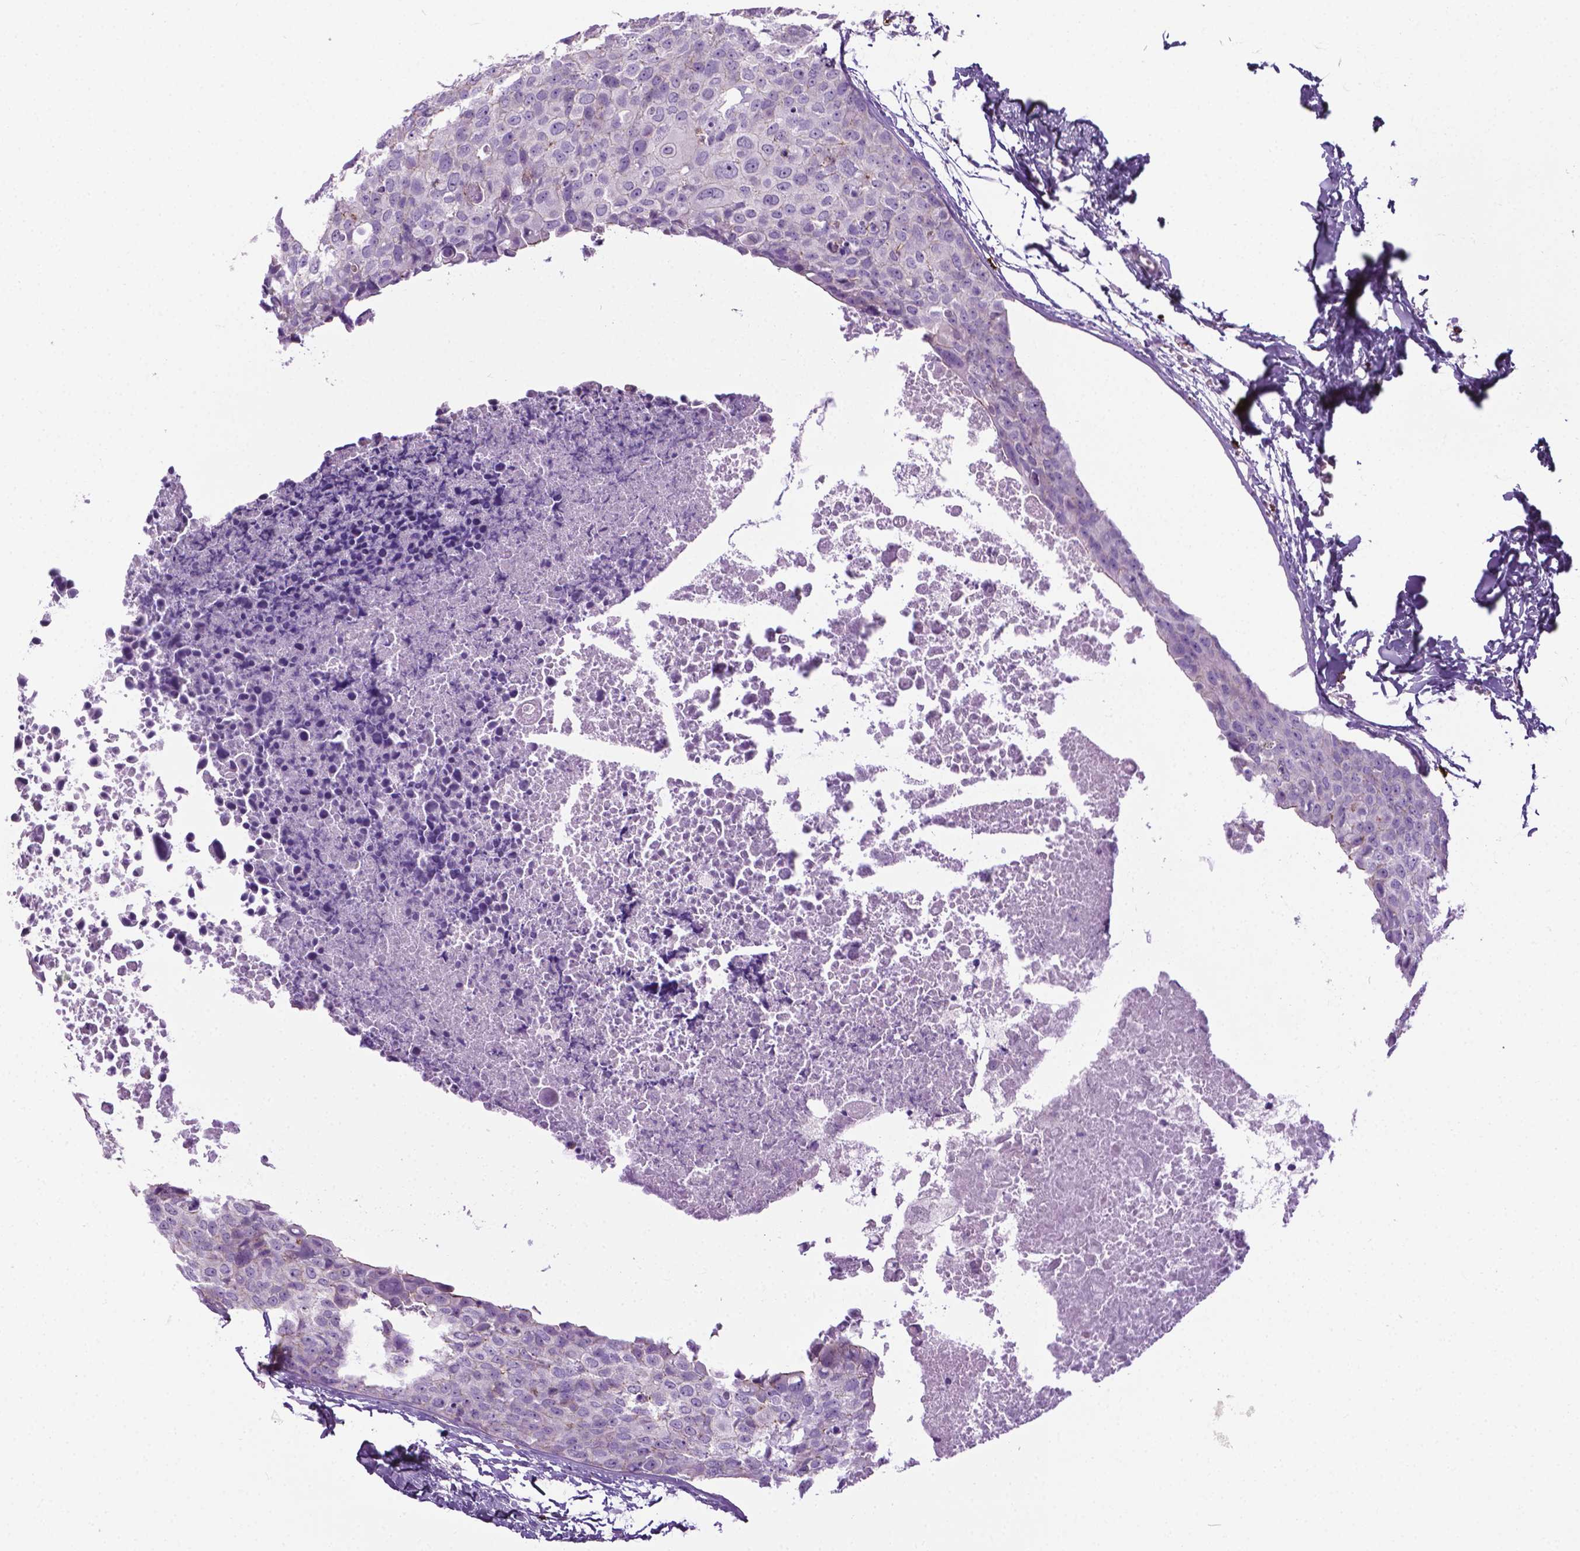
{"staining": {"intensity": "negative", "quantity": "none", "location": "none"}, "tissue": "breast cancer", "cell_type": "Tumor cells", "image_type": "cancer", "snomed": [{"axis": "morphology", "description": "Duct carcinoma"}, {"axis": "topography", "description": "Breast"}], "caption": "IHC image of breast cancer stained for a protein (brown), which reveals no positivity in tumor cells.", "gene": "SPECC1L", "patient": {"sex": "female", "age": 38}}